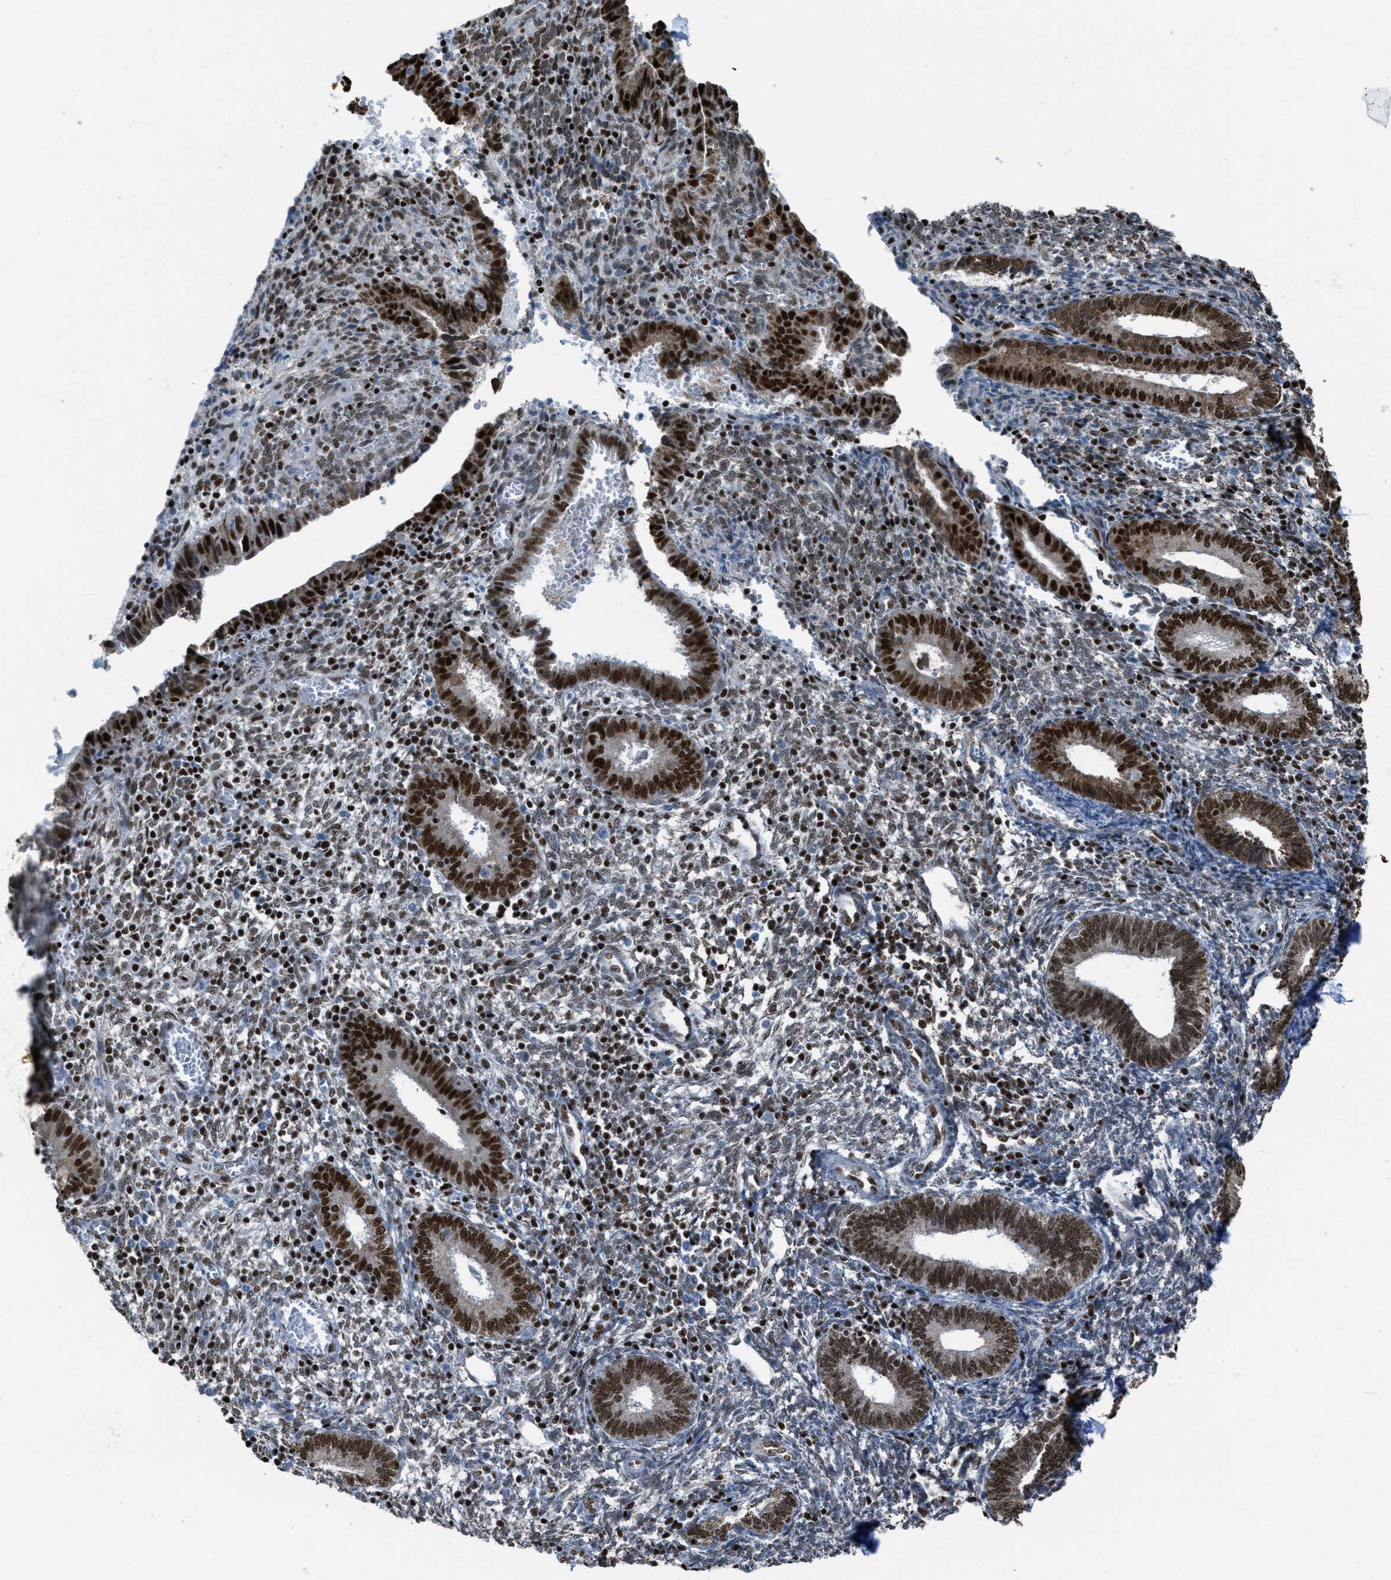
{"staining": {"intensity": "moderate", "quantity": "25%-75%", "location": "nuclear"}, "tissue": "endometrium", "cell_type": "Cells in endometrial stroma", "image_type": "normal", "snomed": [{"axis": "morphology", "description": "Normal tissue, NOS"}, {"axis": "topography", "description": "Endometrium"}], "caption": "This micrograph demonstrates IHC staining of unremarkable endometrium, with medium moderate nuclear staining in approximately 25%-75% of cells in endometrial stroma.", "gene": "SLFN5", "patient": {"sex": "female", "age": 41}}